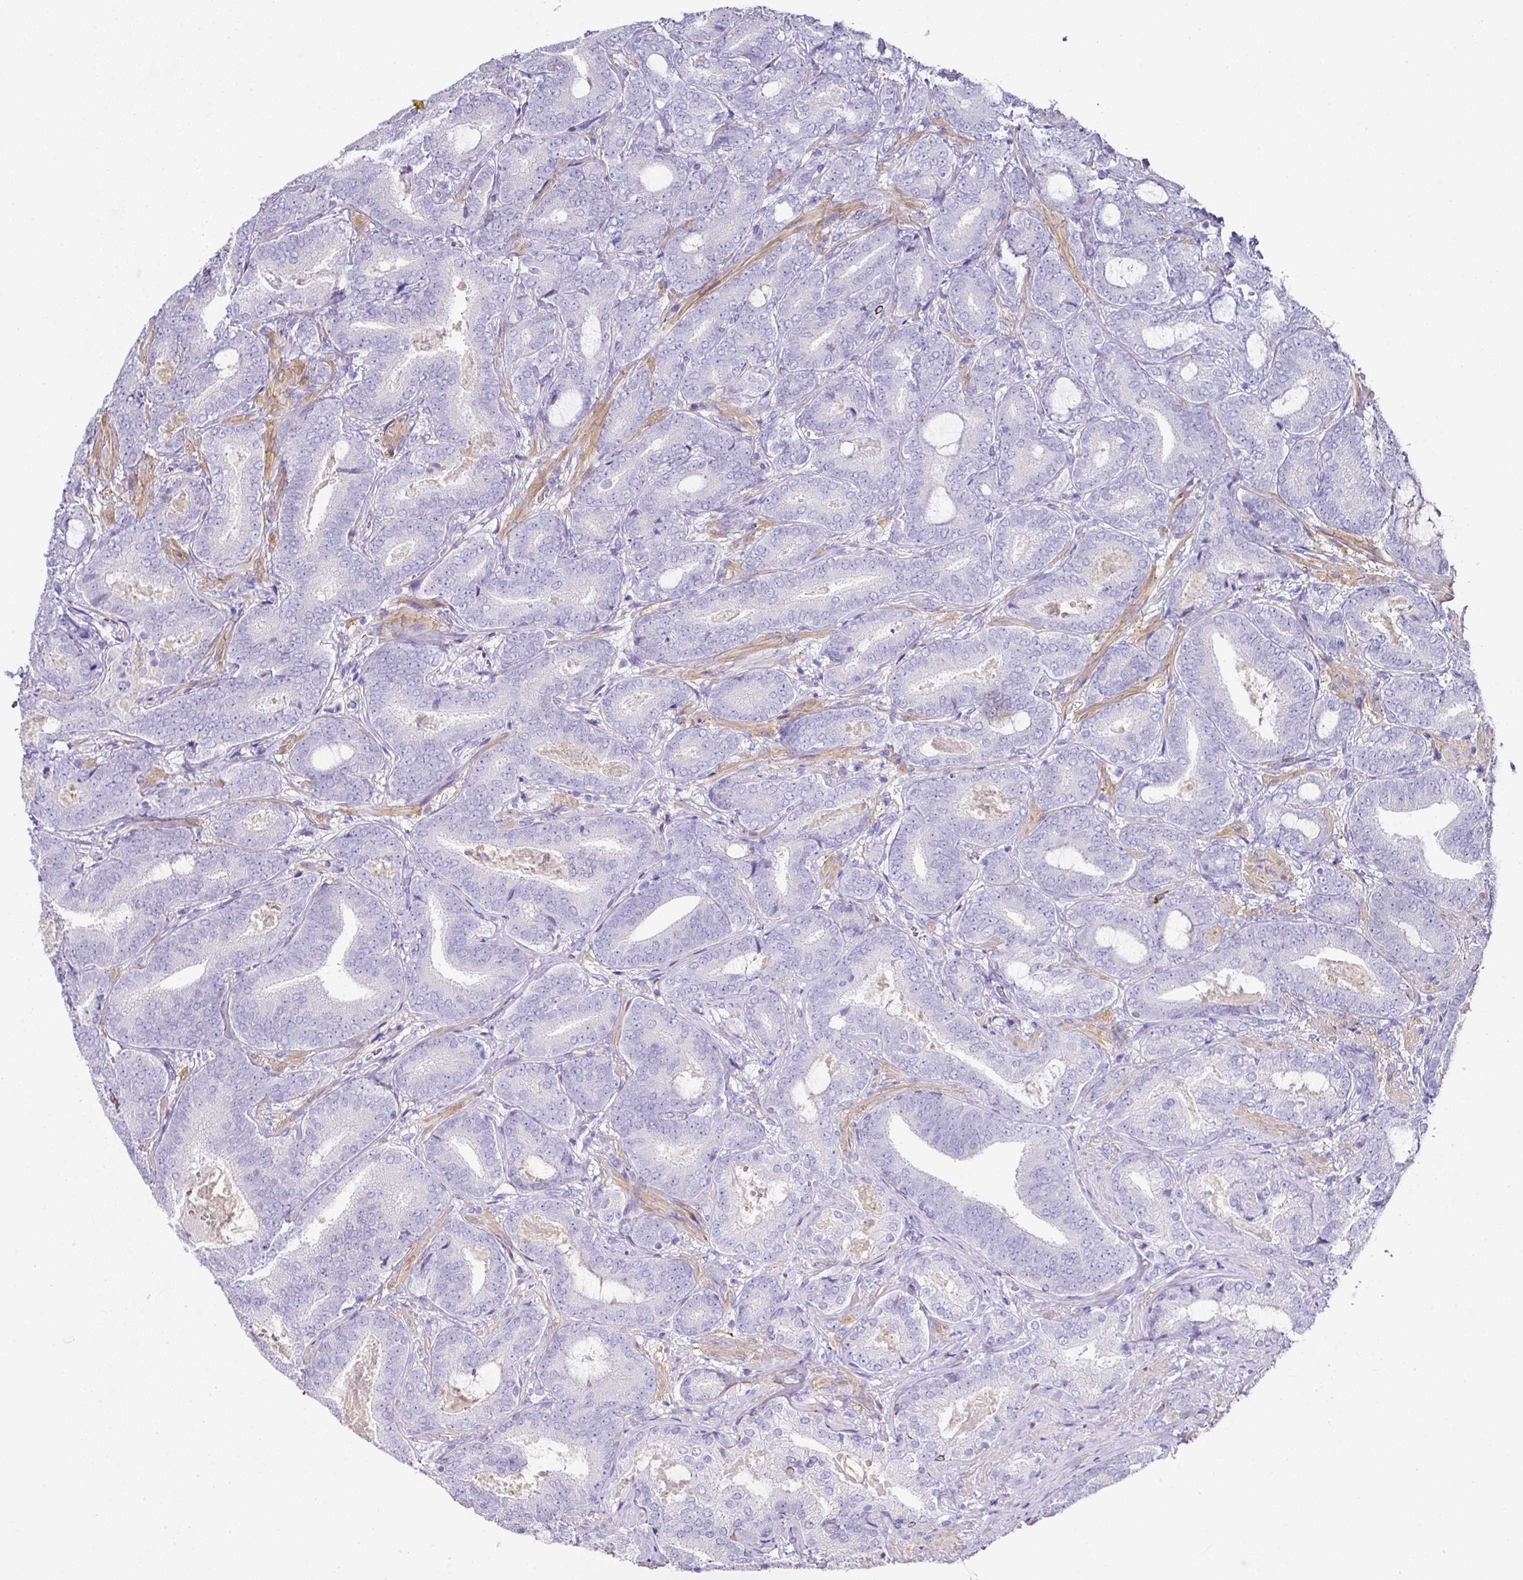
{"staining": {"intensity": "negative", "quantity": "none", "location": "none"}, "tissue": "prostate cancer", "cell_type": "Tumor cells", "image_type": "cancer", "snomed": [{"axis": "morphology", "description": "Adenocarcinoma, Low grade"}, {"axis": "topography", "description": "Prostate and seminal vesicle, NOS"}], "caption": "An immunohistochemistry micrograph of prostate cancer (adenocarcinoma (low-grade)) is shown. There is no staining in tumor cells of prostate cancer (adenocarcinoma (low-grade)).", "gene": "TARM1", "patient": {"sex": "male", "age": 61}}